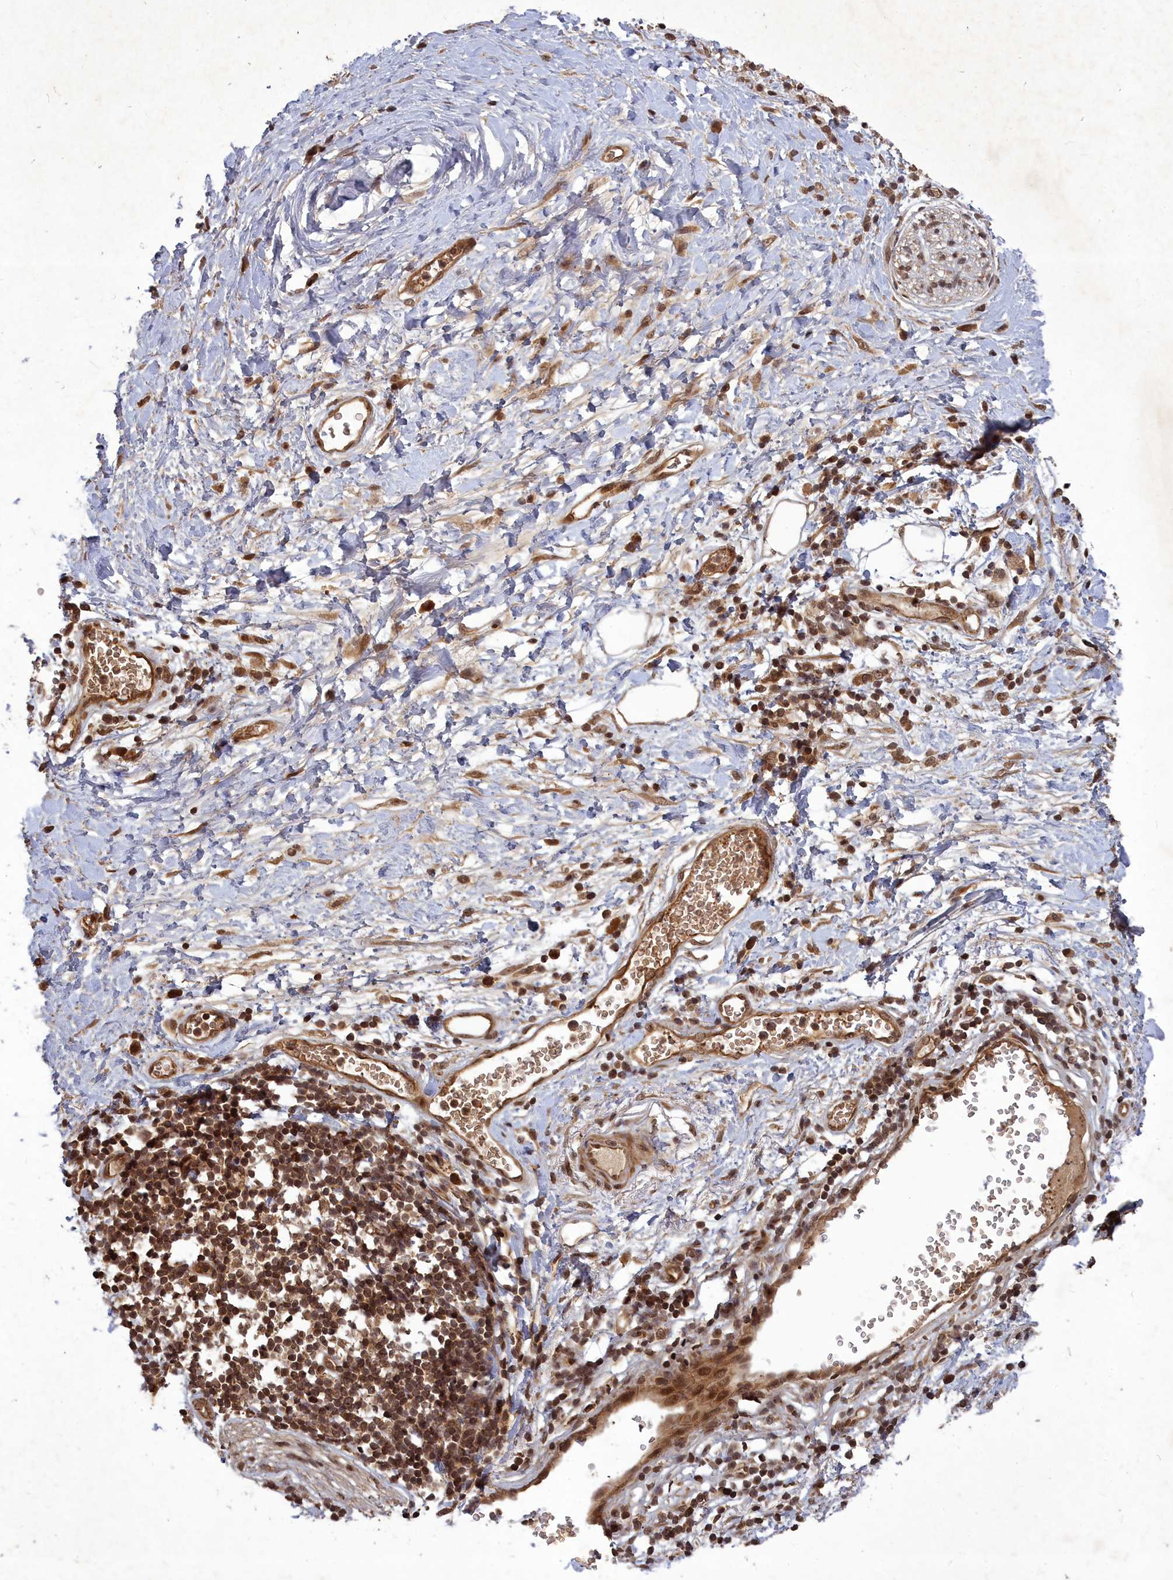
{"staining": {"intensity": "strong", "quantity": ">75%", "location": "nuclear"}, "tissue": "adipose tissue", "cell_type": "Adipocytes", "image_type": "normal", "snomed": [{"axis": "morphology", "description": "Normal tissue, NOS"}, {"axis": "morphology", "description": "Adenocarcinoma, NOS"}, {"axis": "topography", "description": "Duodenum"}, {"axis": "topography", "description": "Peripheral nerve tissue"}], "caption": "Adipose tissue stained with immunohistochemistry reveals strong nuclear expression in approximately >75% of adipocytes.", "gene": "SRMS", "patient": {"sex": "female", "age": 60}}